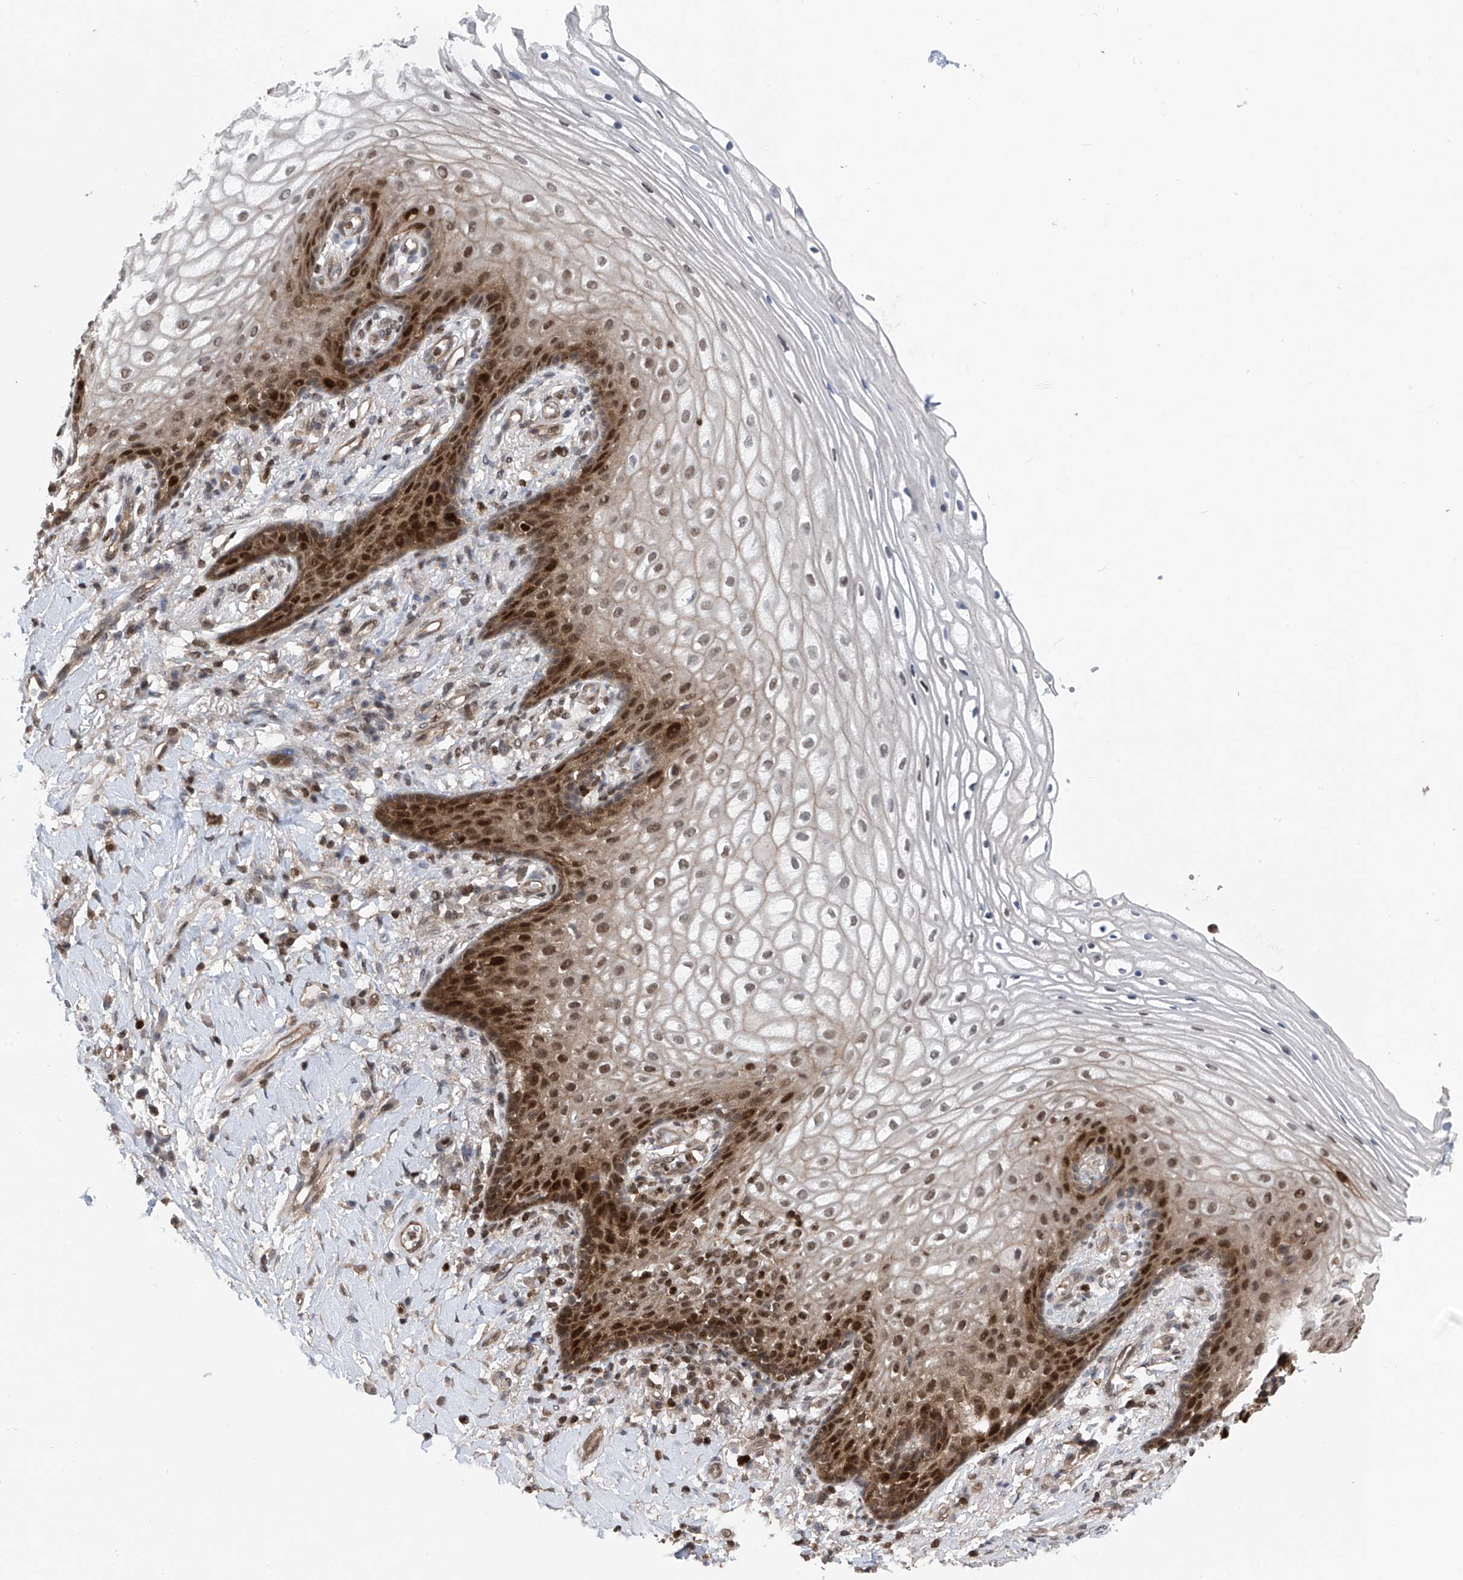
{"staining": {"intensity": "strong", "quantity": "25%-75%", "location": "cytoplasmic/membranous,nuclear"}, "tissue": "vagina", "cell_type": "Squamous epithelial cells", "image_type": "normal", "snomed": [{"axis": "morphology", "description": "Normal tissue, NOS"}, {"axis": "topography", "description": "Vagina"}], "caption": "Immunohistochemical staining of unremarkable vagina shows 25%-75% levels of strong cytoplasmic/membranous,nuclear protein expression in approximately 25%-75% of squamous epithelial cells. The protein of interest is stained brown, and the nuclei are stained in blue (DAB IHC with brightfield microscopy, high magnification).", "gene": "DNAJC9", "patient": {"sex": "female", "age": 60}}